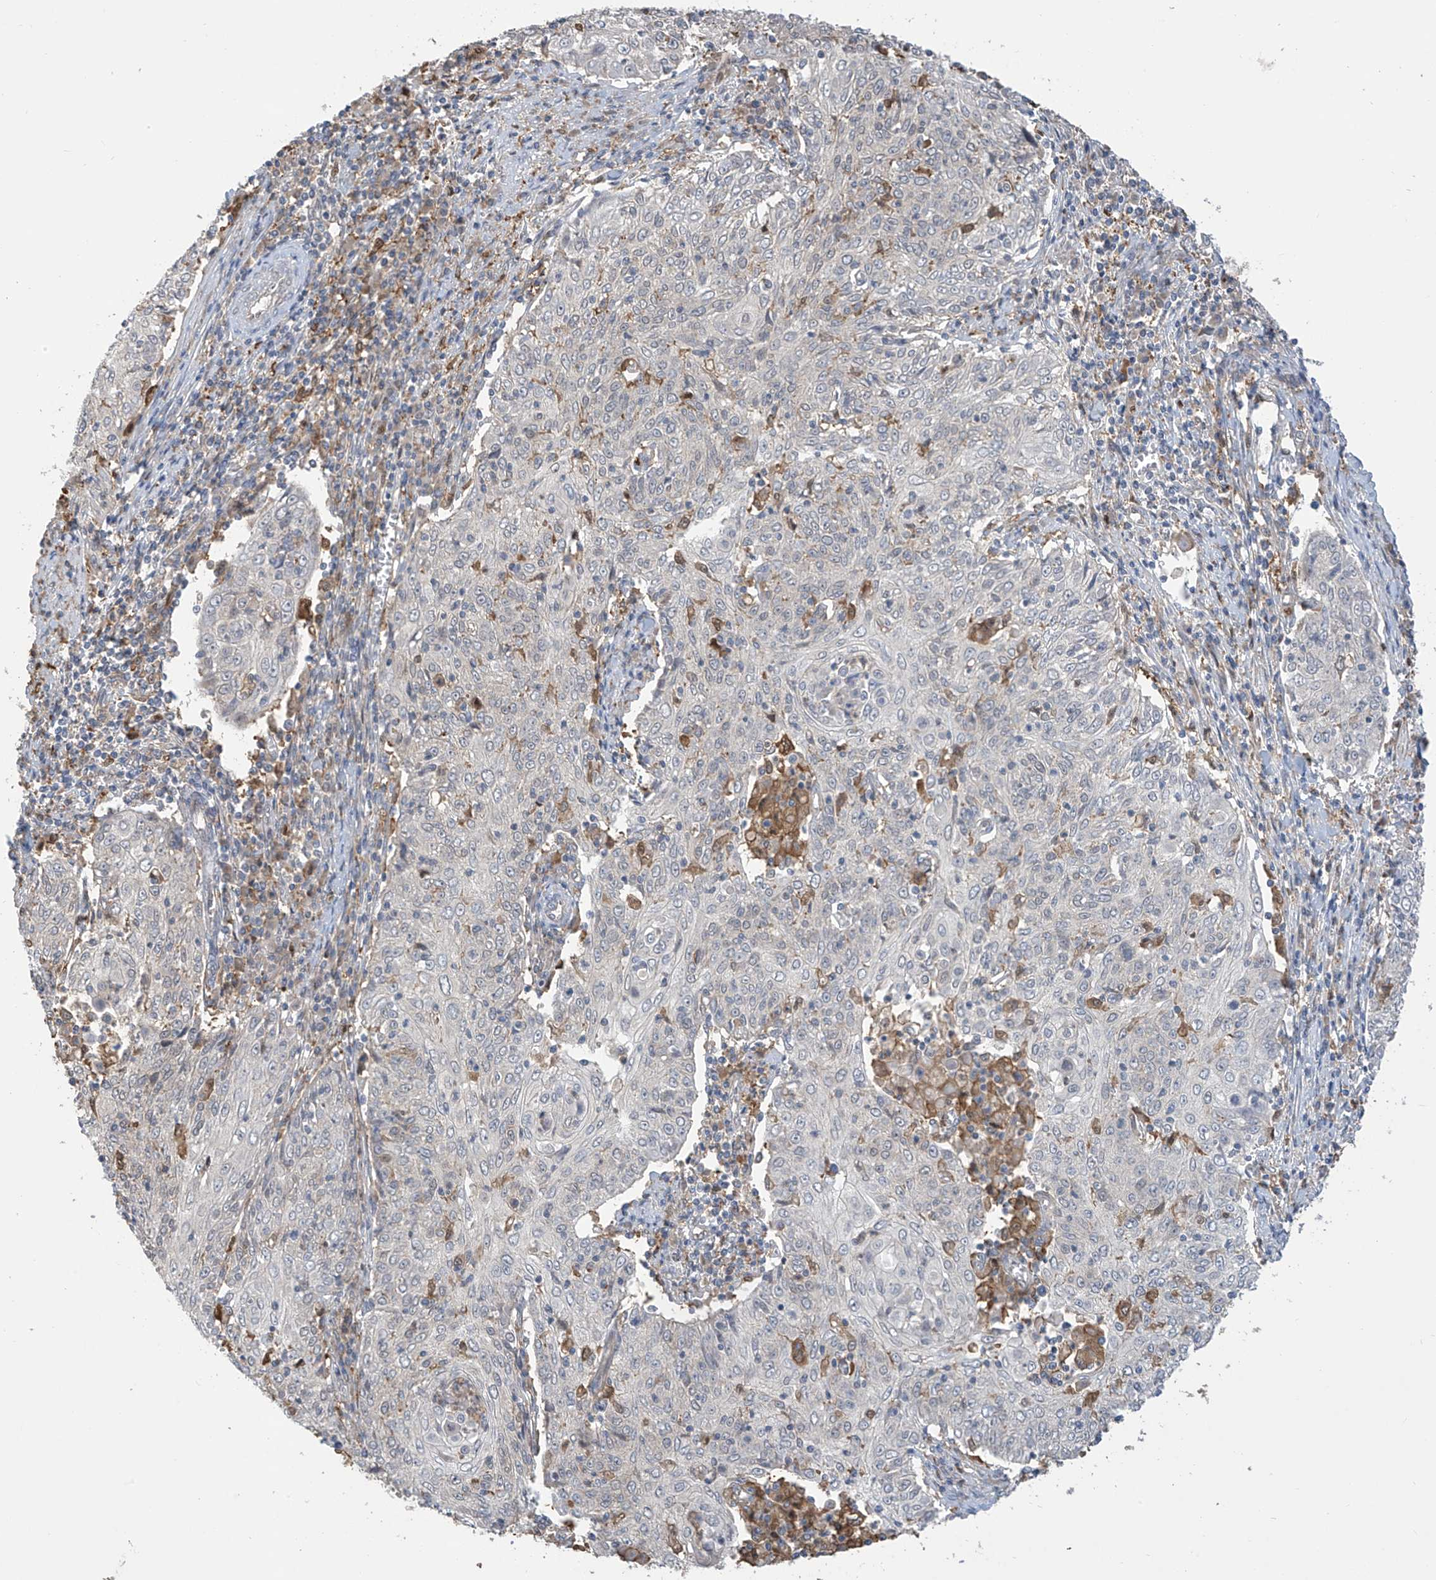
{"staining": {"intensity": "negative", "quantity": "none", "location": "none"}, "tissue": "cervical cancer", "cell_type": "Tumor cells", "image_type": "cancer", "snomed": [{"axis": "morphology", "description": "Squamous cell carcinoma, NOS"}, {"axis": "topography", "description": "Cervix"}], "caption": "This is an IHC photomicrograph of human cervical cancer (squamous cell carcinoma). There is no staining in tumor cells.", "gene": "IDH1", "patient": {"sex": "female", "age": 48}}